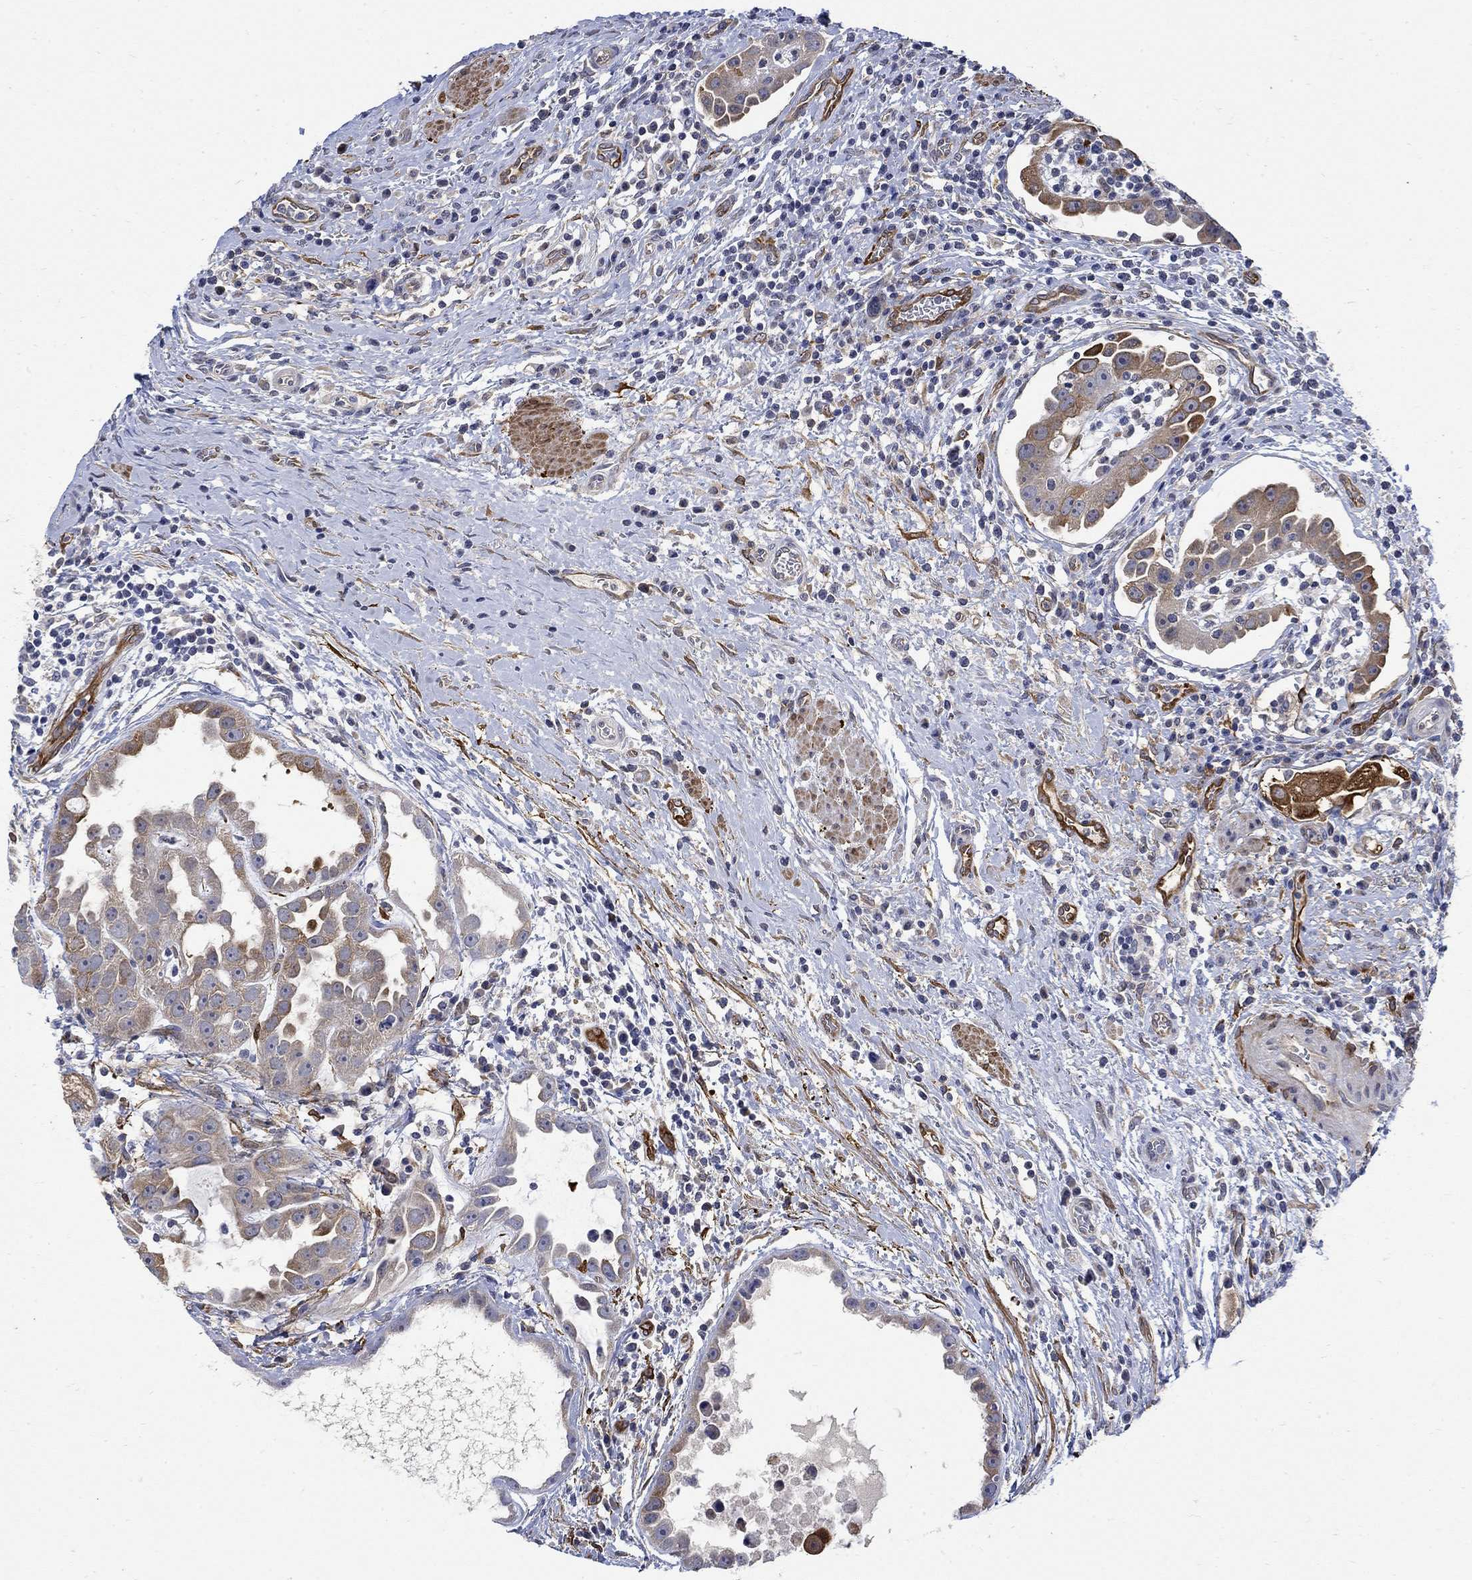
{"staining": {"intensity": "strong", "quantity": "25%-75%", "location": "cytoplasmic/membranous"}, "tissue": "urothelial cancer", "cell_type": "Tumor cells", "image_type": "cancer", "snomed": [{"axis": "morphology", "description": "Urothelial carcinoma, High grade"}, {"axis": "topography", "description": "Urinary bladder"}], "caption": "Tumor cells exhibit strong cytoplasmic/membranous expression in about 25%-75% of cells in high-grade urothelial carcinoma.", "gene": "TGM2", "patient": {"sex": "female", "age": 41}}